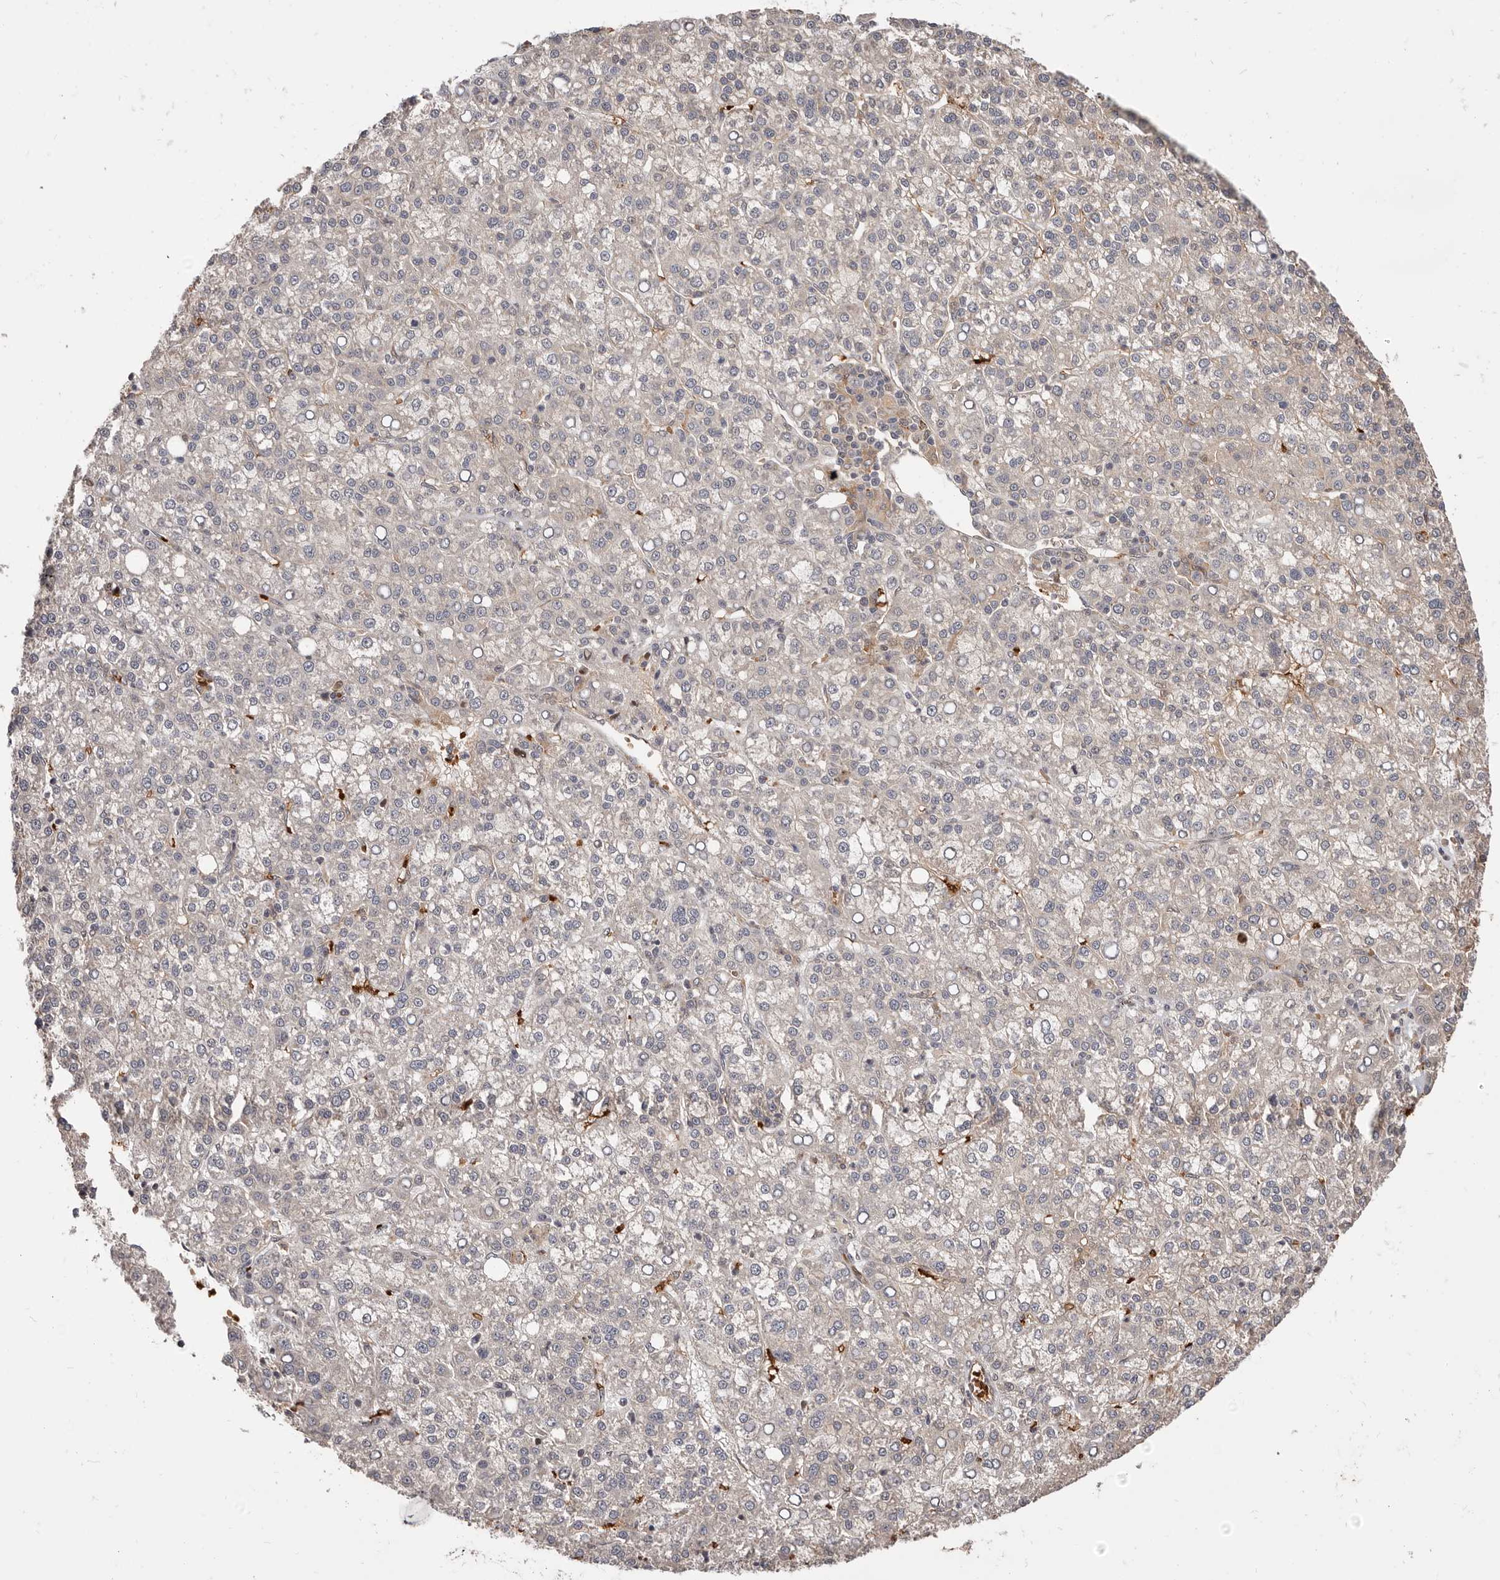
{"staining": {"intensity": "negative", "quantity": "none", "location": "none"}, "tissue": "liver cancer", "cell_type": "Tumor cells", "image_type": "cancer", "snomed": [{"axis": "morphology", "description": "Carcinoma, Hepatocellular, NOS"}, {"axis": "topography", "description": "Liver"}], "caption": "This is an immunohistochemistry (IHC) photomicrograph of liver hepatocellular carcinoma. There is no positivity in tumor cells.", "gene": "NCOA3", "patient": {"sex": "female", "age": 58}}